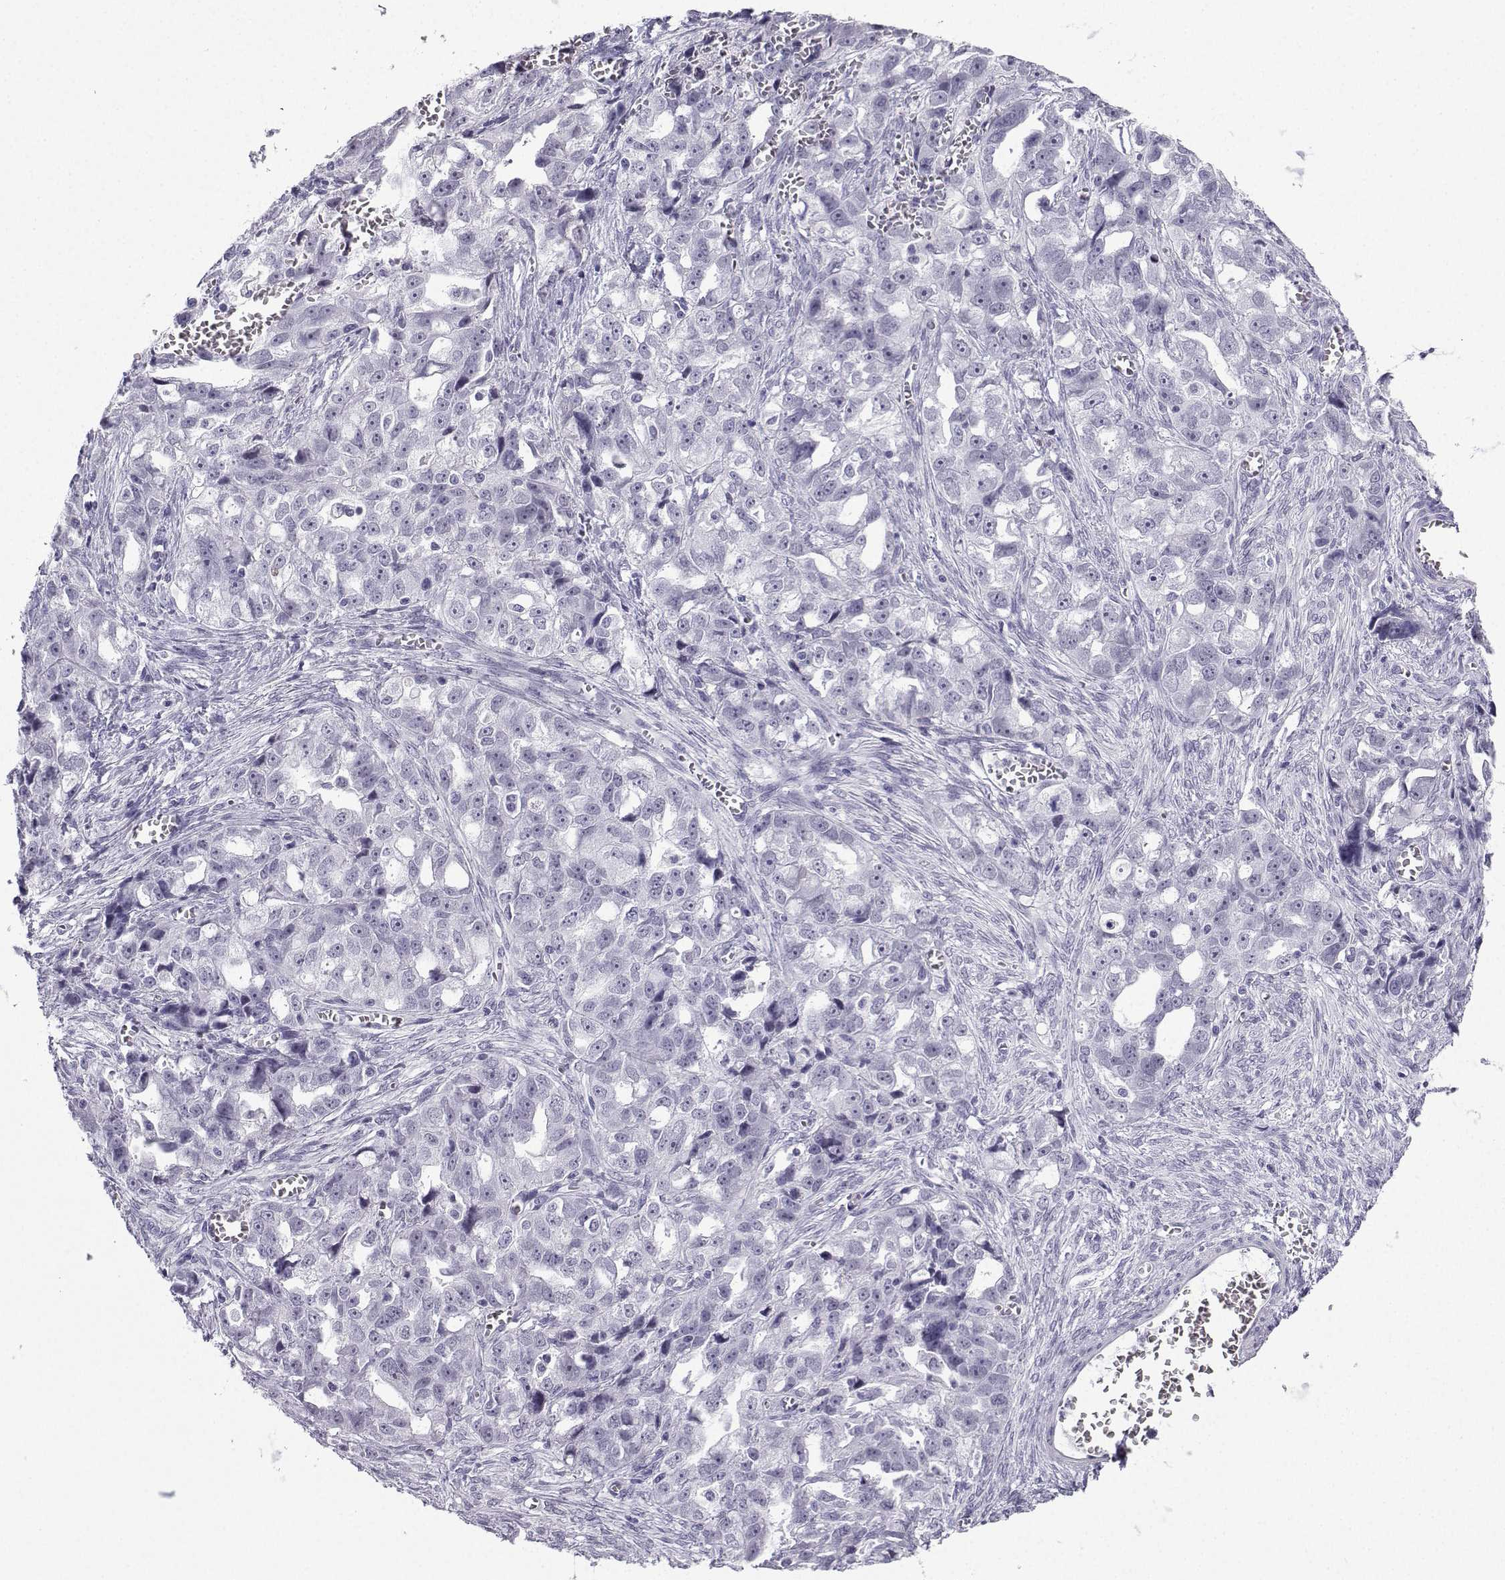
{"staining": {"intensity": "negative", "quantity": "none", "location": "none"}, "tissue": "ovarian cancer", "cell_type": "Tumor cells", "image_type": "cancer", "snomed": [{"axis": "morphology", "description": "Cystadenocarcinoma, serous, NOS"}, {"axis": "topography", "description": "Ovary"}], "caption": "IHC micrograph of ovarian cancer stained for a protein (brown), which reveals no expression in tumor cells.", "gene": "MRGBP", "patient": {"sex": "female", "age": 51}}